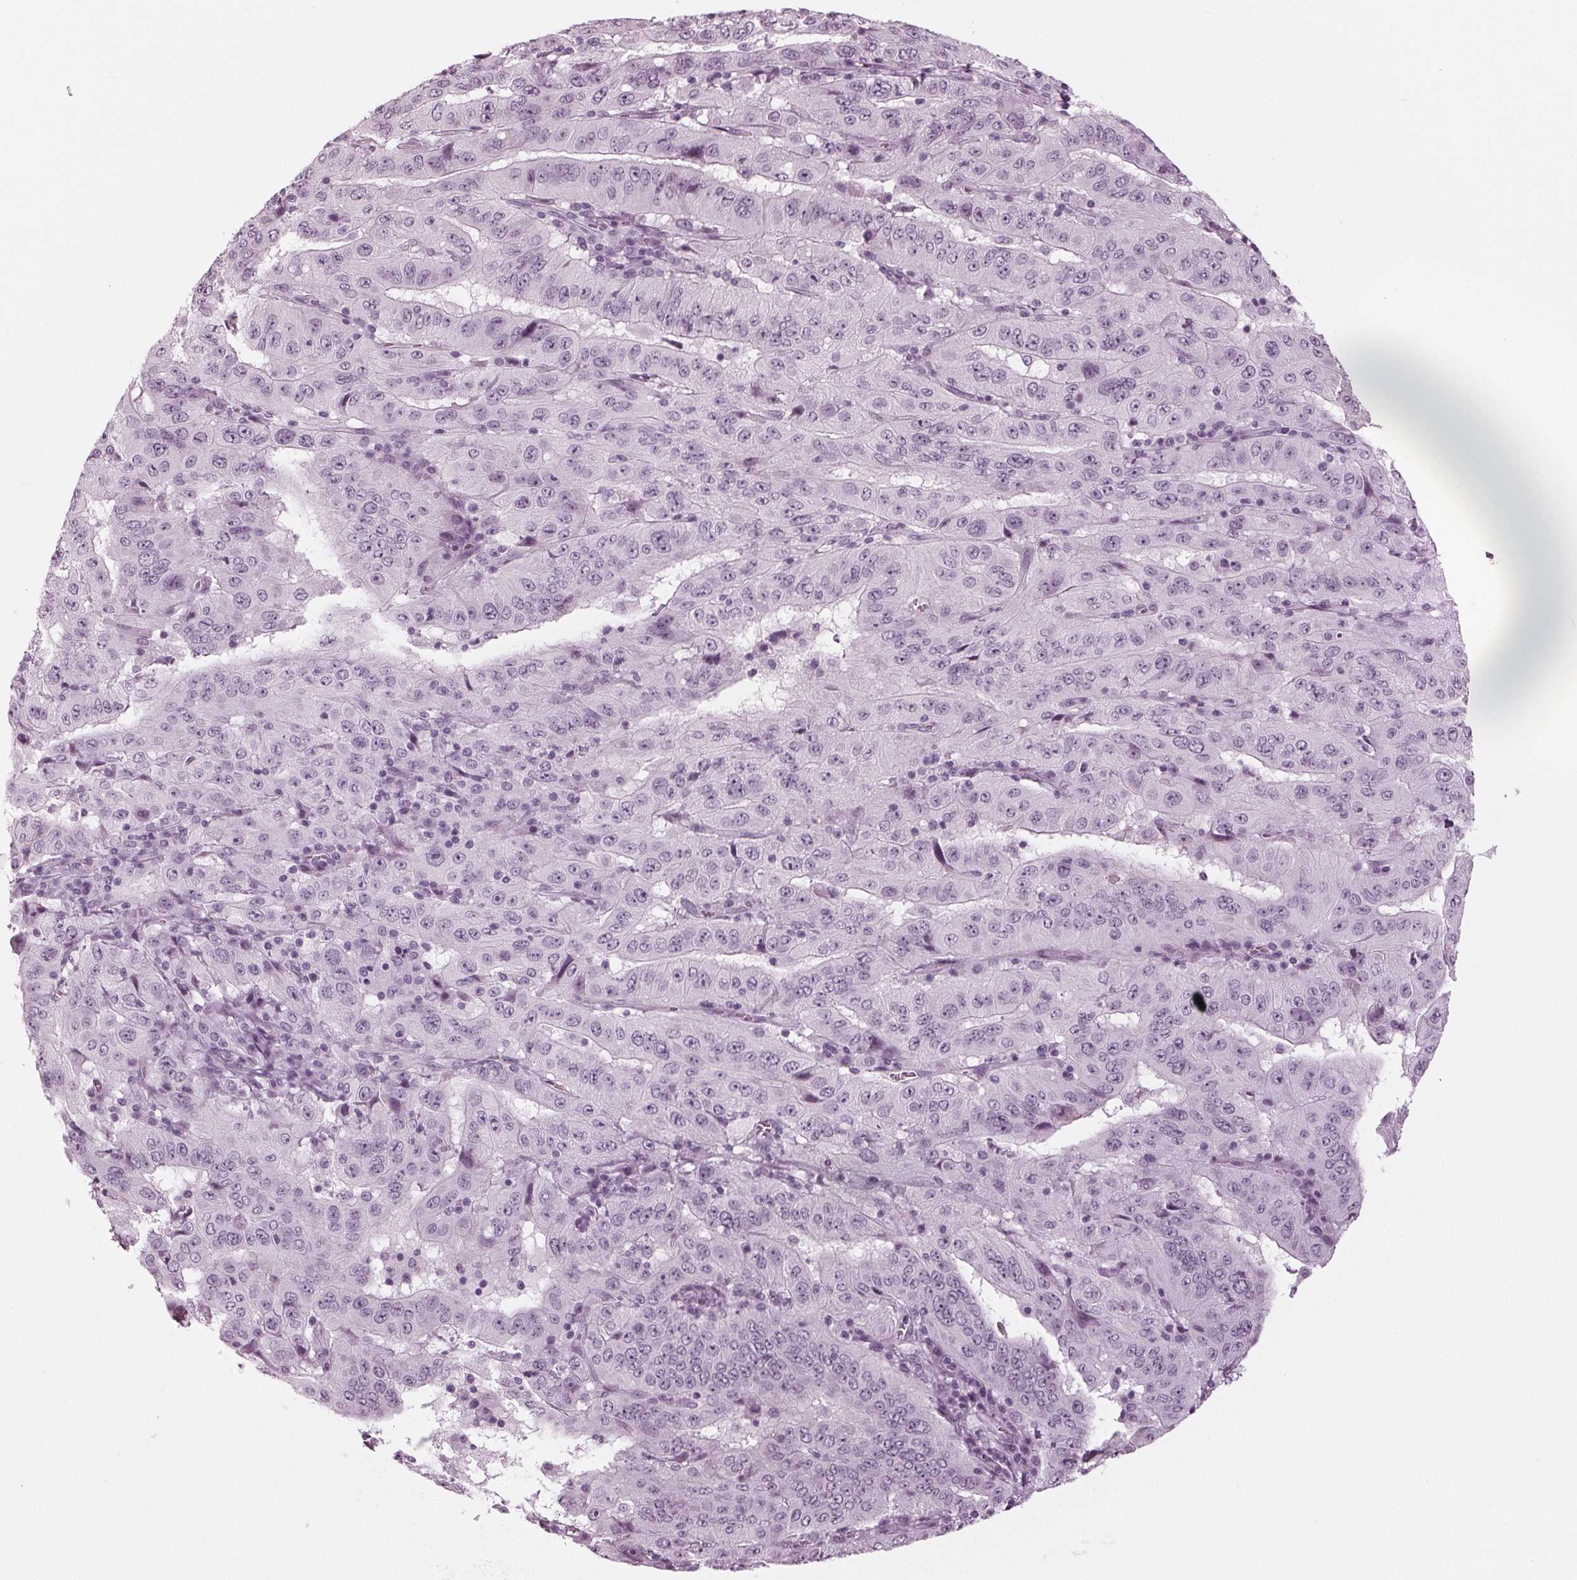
{"staining": {"intensity": "negative", "quantity": "none", "location": "none"}, "tissue": "pancreatic cancer", "cell_type": "Tumor cells", "image_type": "cancer", "snomed": [{"axis": "morphology", "description": "Adenocarcinoma, NOS"}, {"axis": "topography", "description": "Pancreas"}], "caption": "An IHC photomicrograph of pancreatic cancer (adenocarcinoma) is shown. There is no staining in tumor cells of pancreatic cancer (adenocarcinoma).", "gene": "KRT28", "patient": {"sex": "male", "age": 63}}